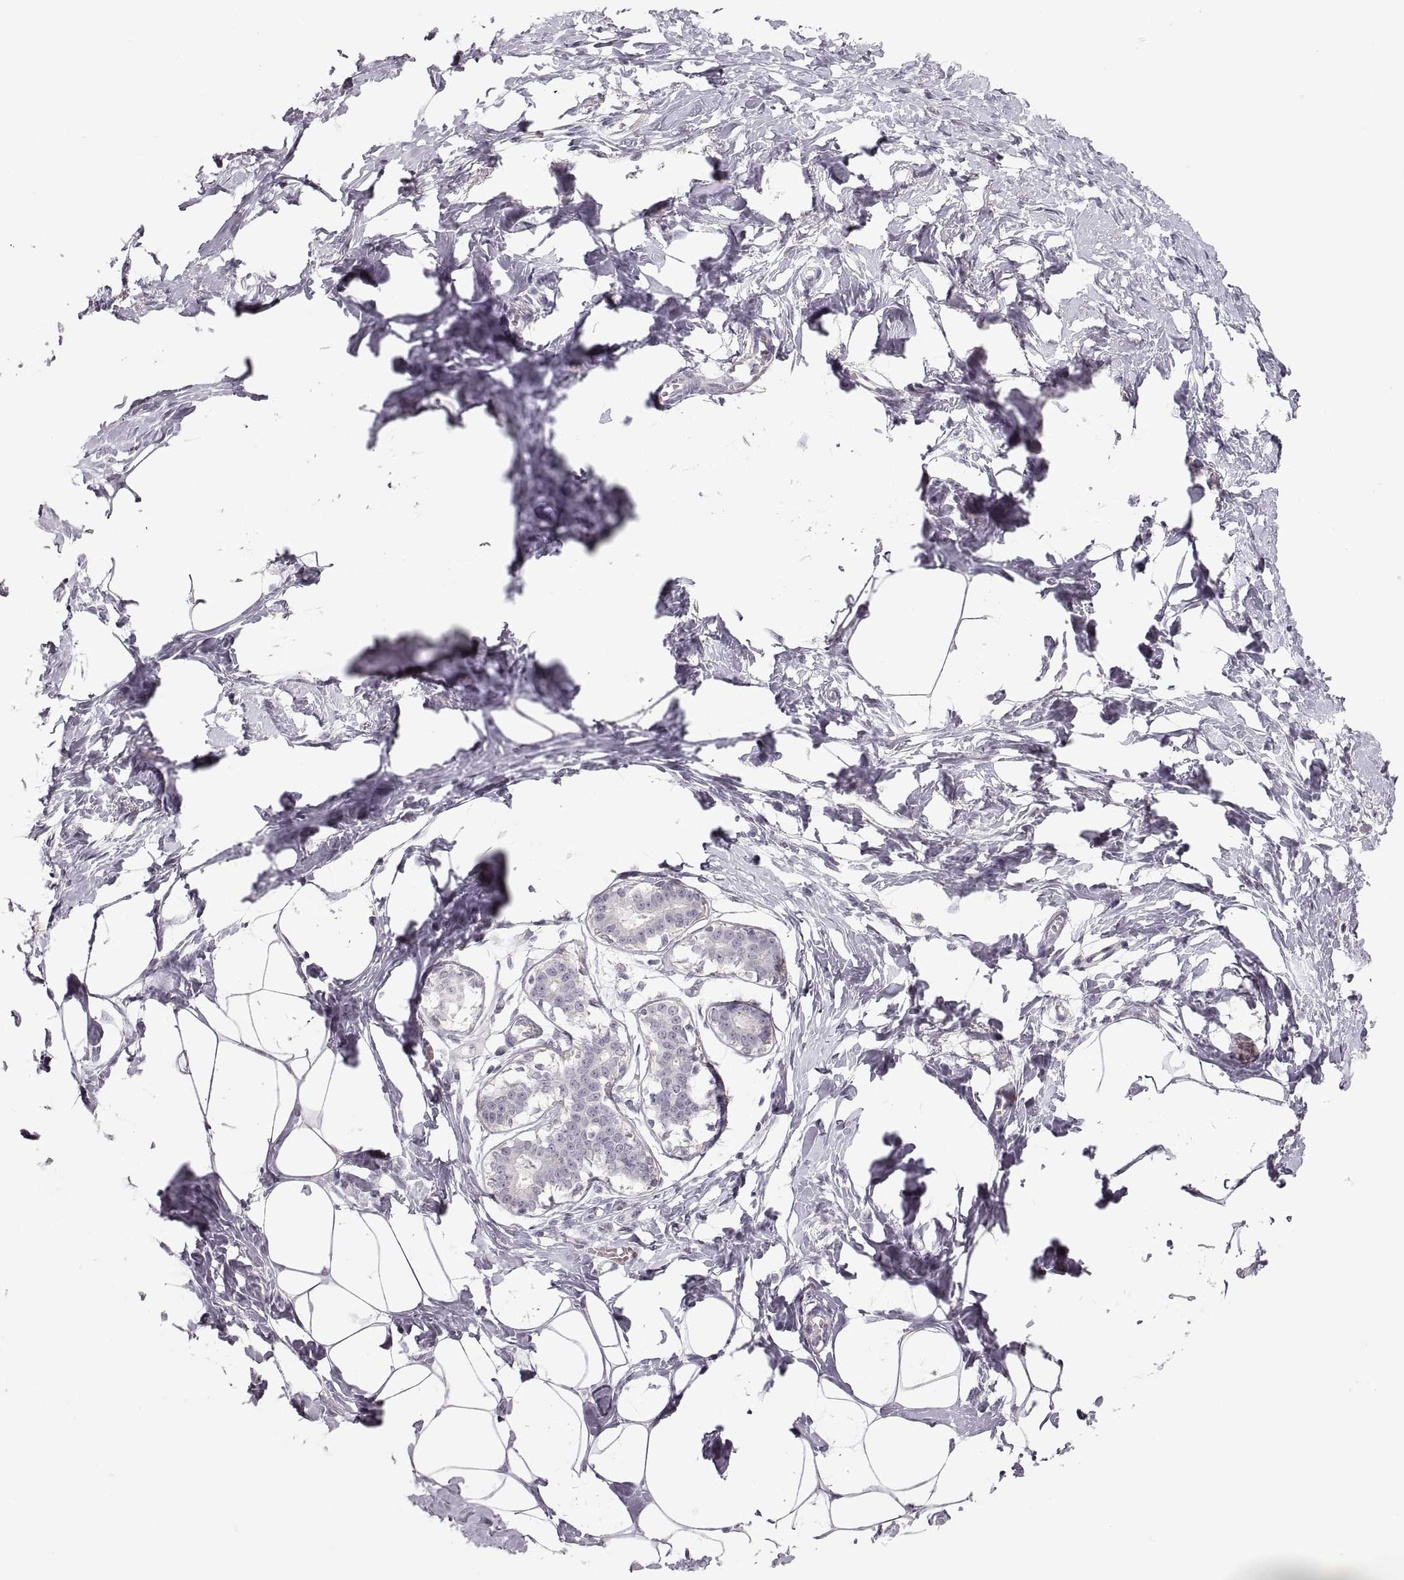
{"staining": {"intensity": "negative", "quantity": "none", "location": "none"}, "tissue": "breast", "cell_type": "Adipocytes", "image_type": "normal", "snomed": [{"axis": "morphology", "description": "Normal tissue, NOS"}, {"axis": "morphology", "description": "Lobular carcinoma, in situ"}, {"axis": "topography", "description": "Breast"}], "caption": "A high-resolution image shows IHC staining of benign breast, which shows no significant staining in adipocytes. (Stains: DAB immunohistochemistry (IHC) with hematoxylin counter stain, Microscopy: brightfield microscopy at high magnification).", "gene": "PCSK2", "patient": {"sex": "female", "age": 35}}